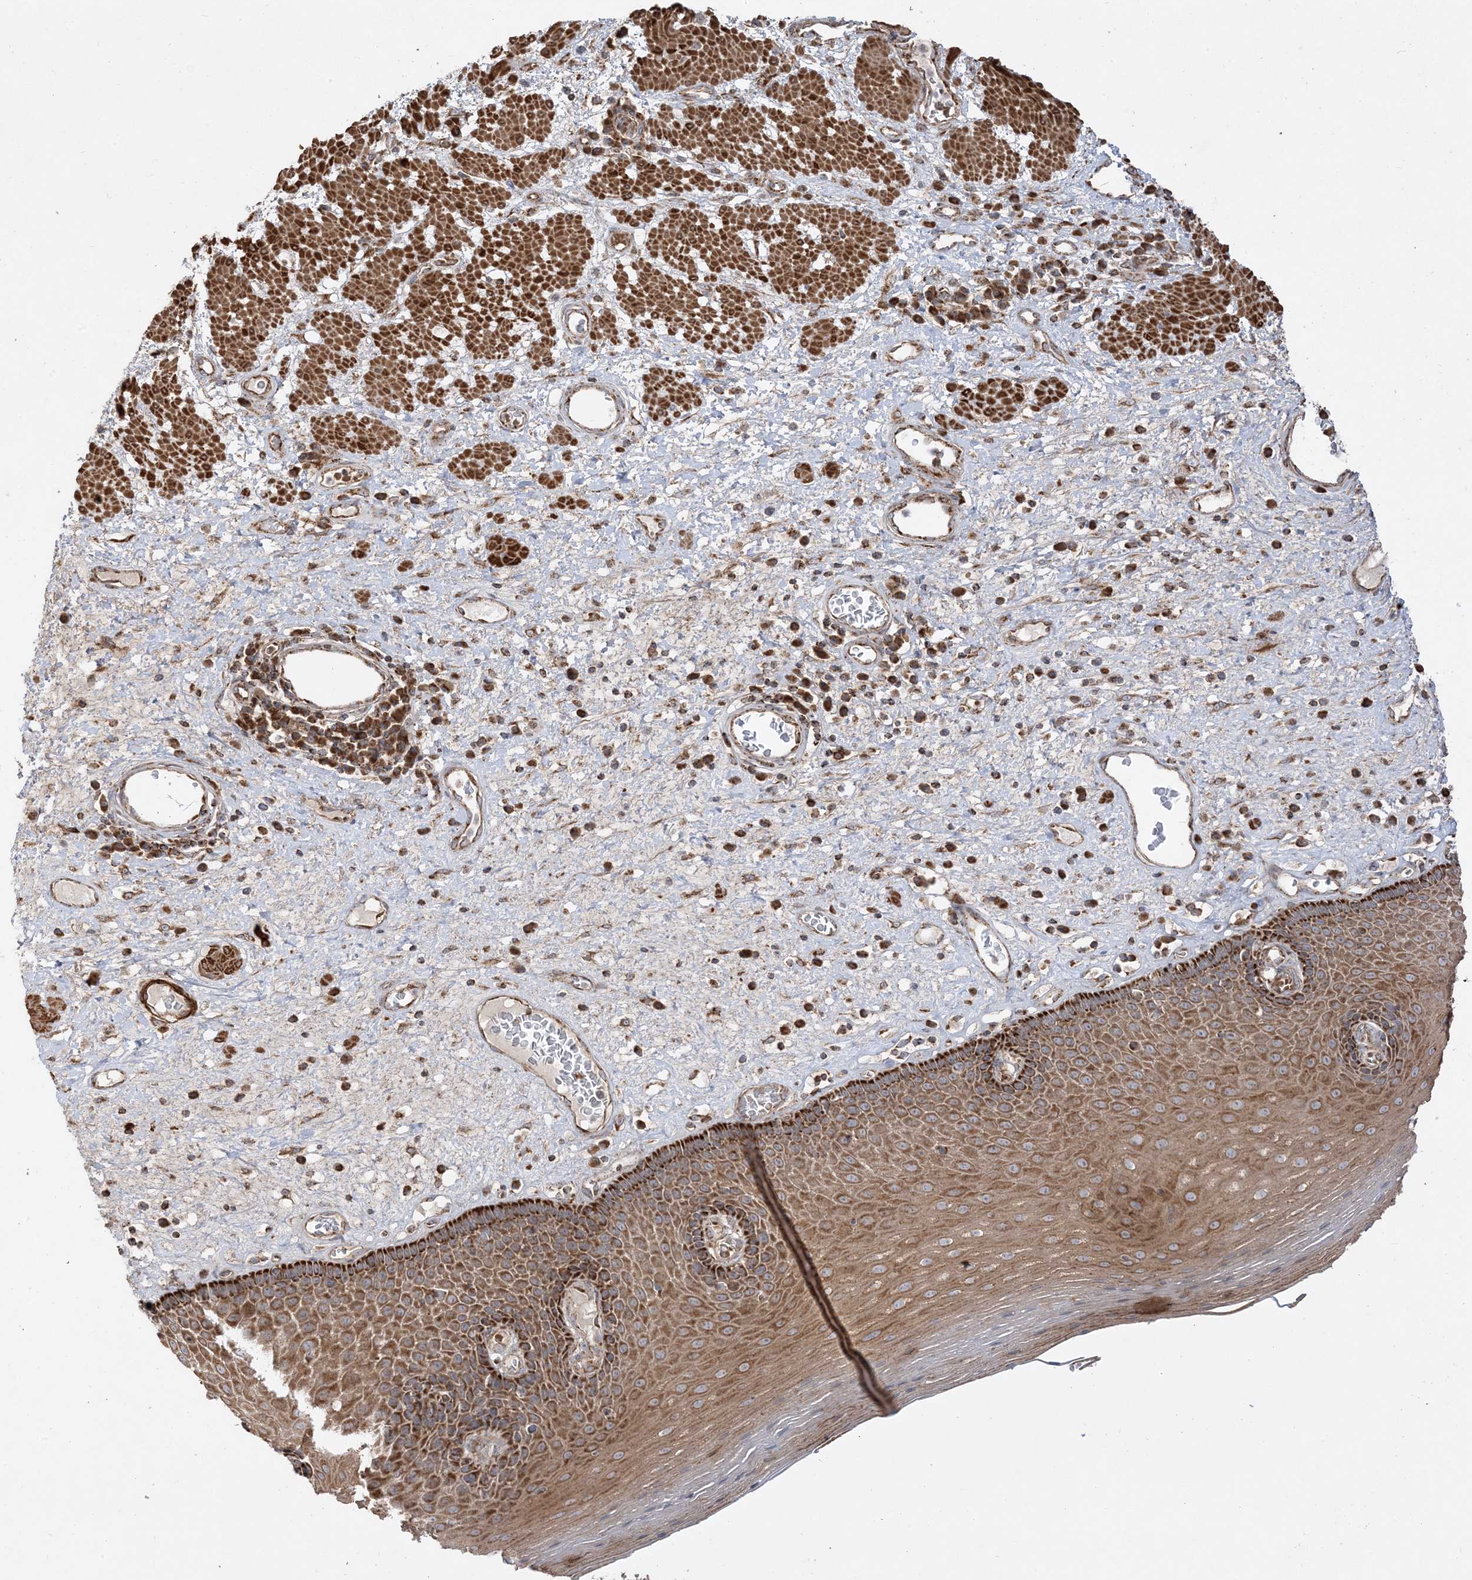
{"staining": {"intensity": "strong", "quantity": ">75%", "location": "cytoplasmic/membranous"}, "tissue": "esophagus", "cell_type": "Squamous epithelial cells", "image_type": "normal", "snomed": [{"axis": "morphology", "description": "Normal tissue, NOS"}, {"axis": "morphology", "description": "Adenocarcinoma, NOS"}, {"axis": "topography", "description": "Esophagus"}], "caption": "DAB immunohistochemical staining of normal esophagus exhibits strong cytoplasmic/membranous protein positivity in about >75% of squamous epithelial cells.", "gene": "AARS2", "patient": {"sex": "male", "age": 62}}